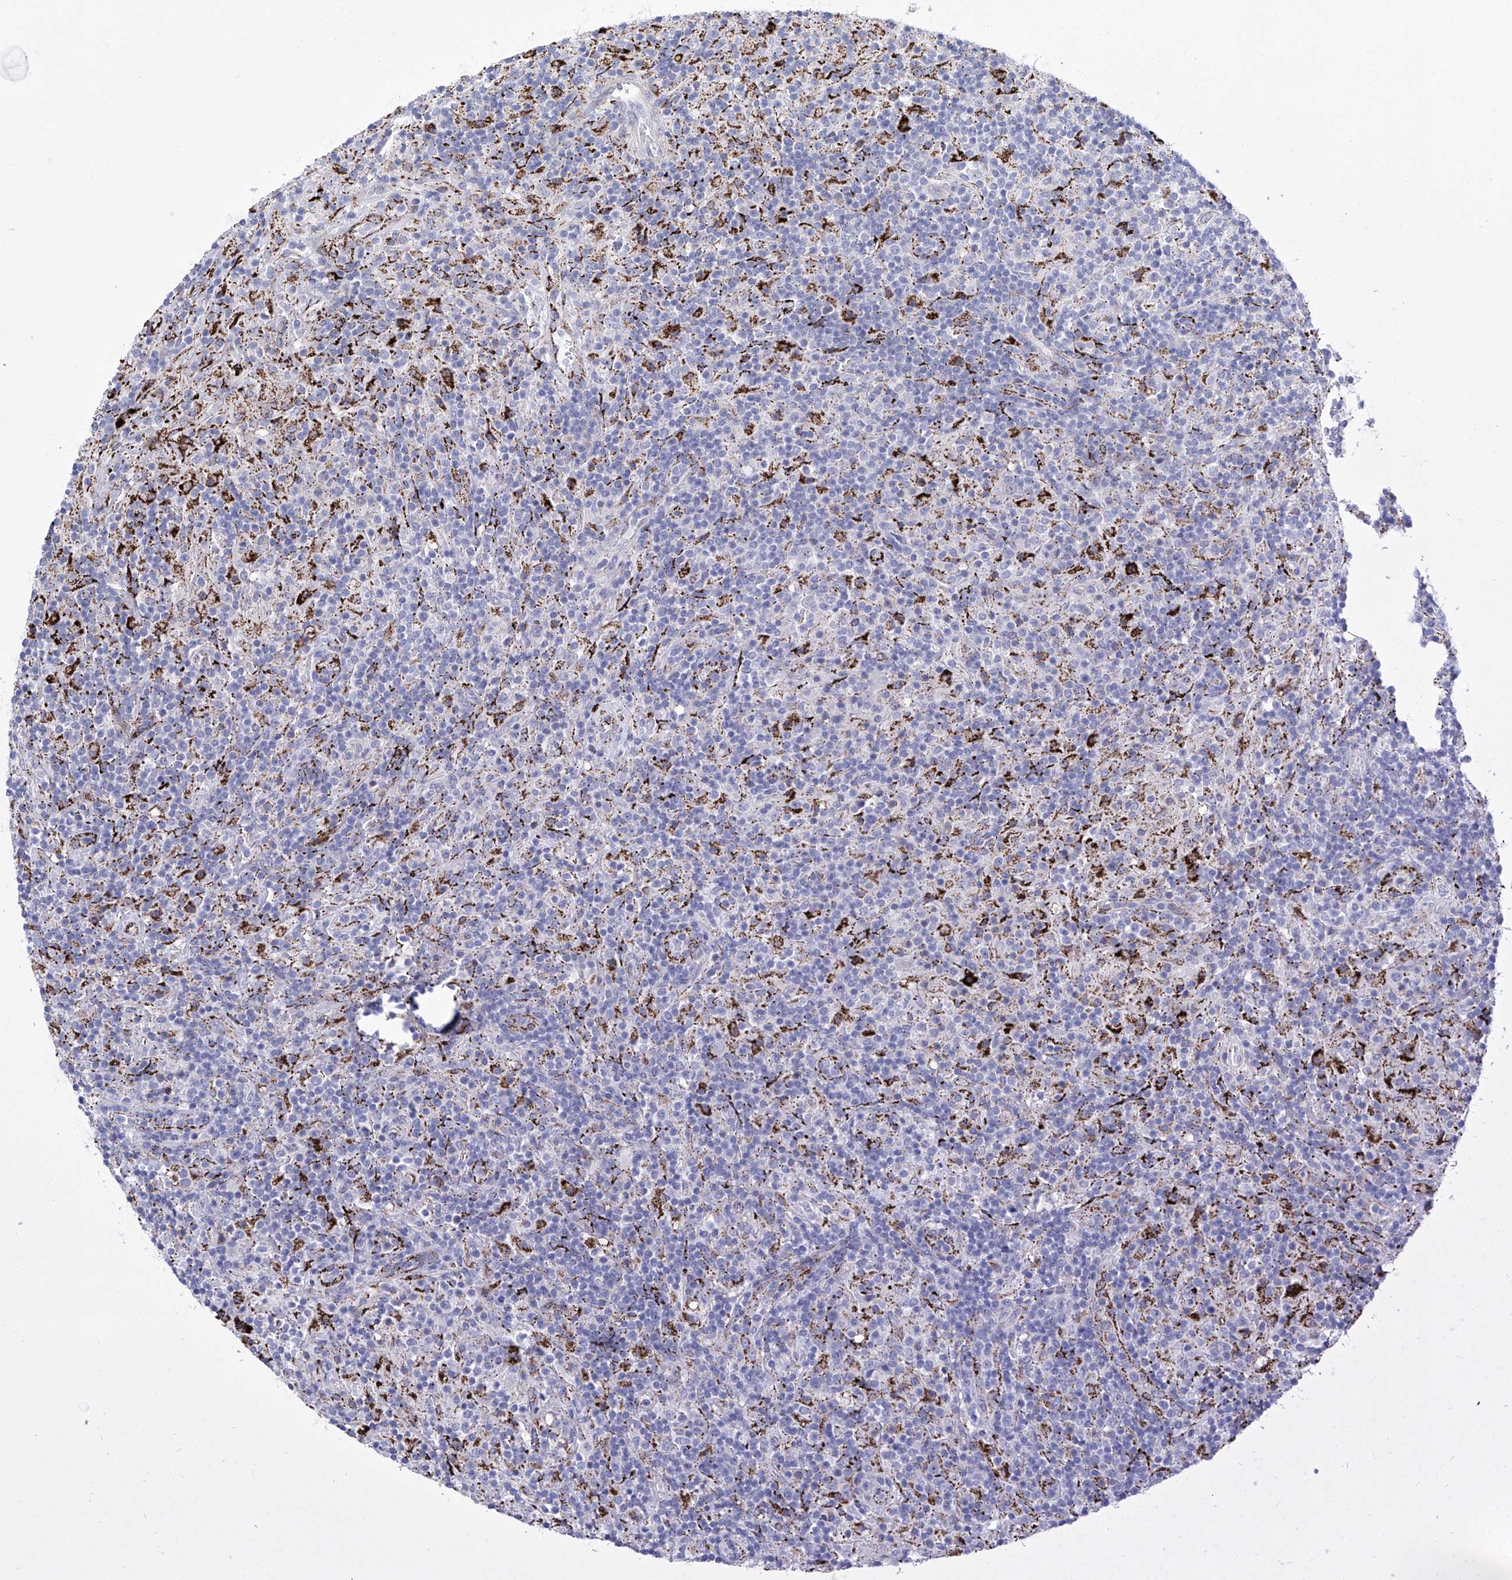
{"staining": {"intensity": "negative", "quantity": "none", "location": "none"}, "tissue": "lymphoma", "cell_type": "Tumor cells", "image_type": "cancer", "snomed": [{"axis": "morphology", "description": "Hodgkin's disease, NOS"}, {"axis": "topography", "description": "Lymph node"}], "caption": "This image is of Hodgkin's disease stained with IHC to label a protein in brown with the nuclei are counter-stained blue. There is no staining in tumor cells. (Stains: DAB immunohistochemistry with hematoxylin counter stain, Microscopy: brightfield microscopy at high magnification).", "gene": "C1orf87", "patient": {"sex": "male", "age": 70}}